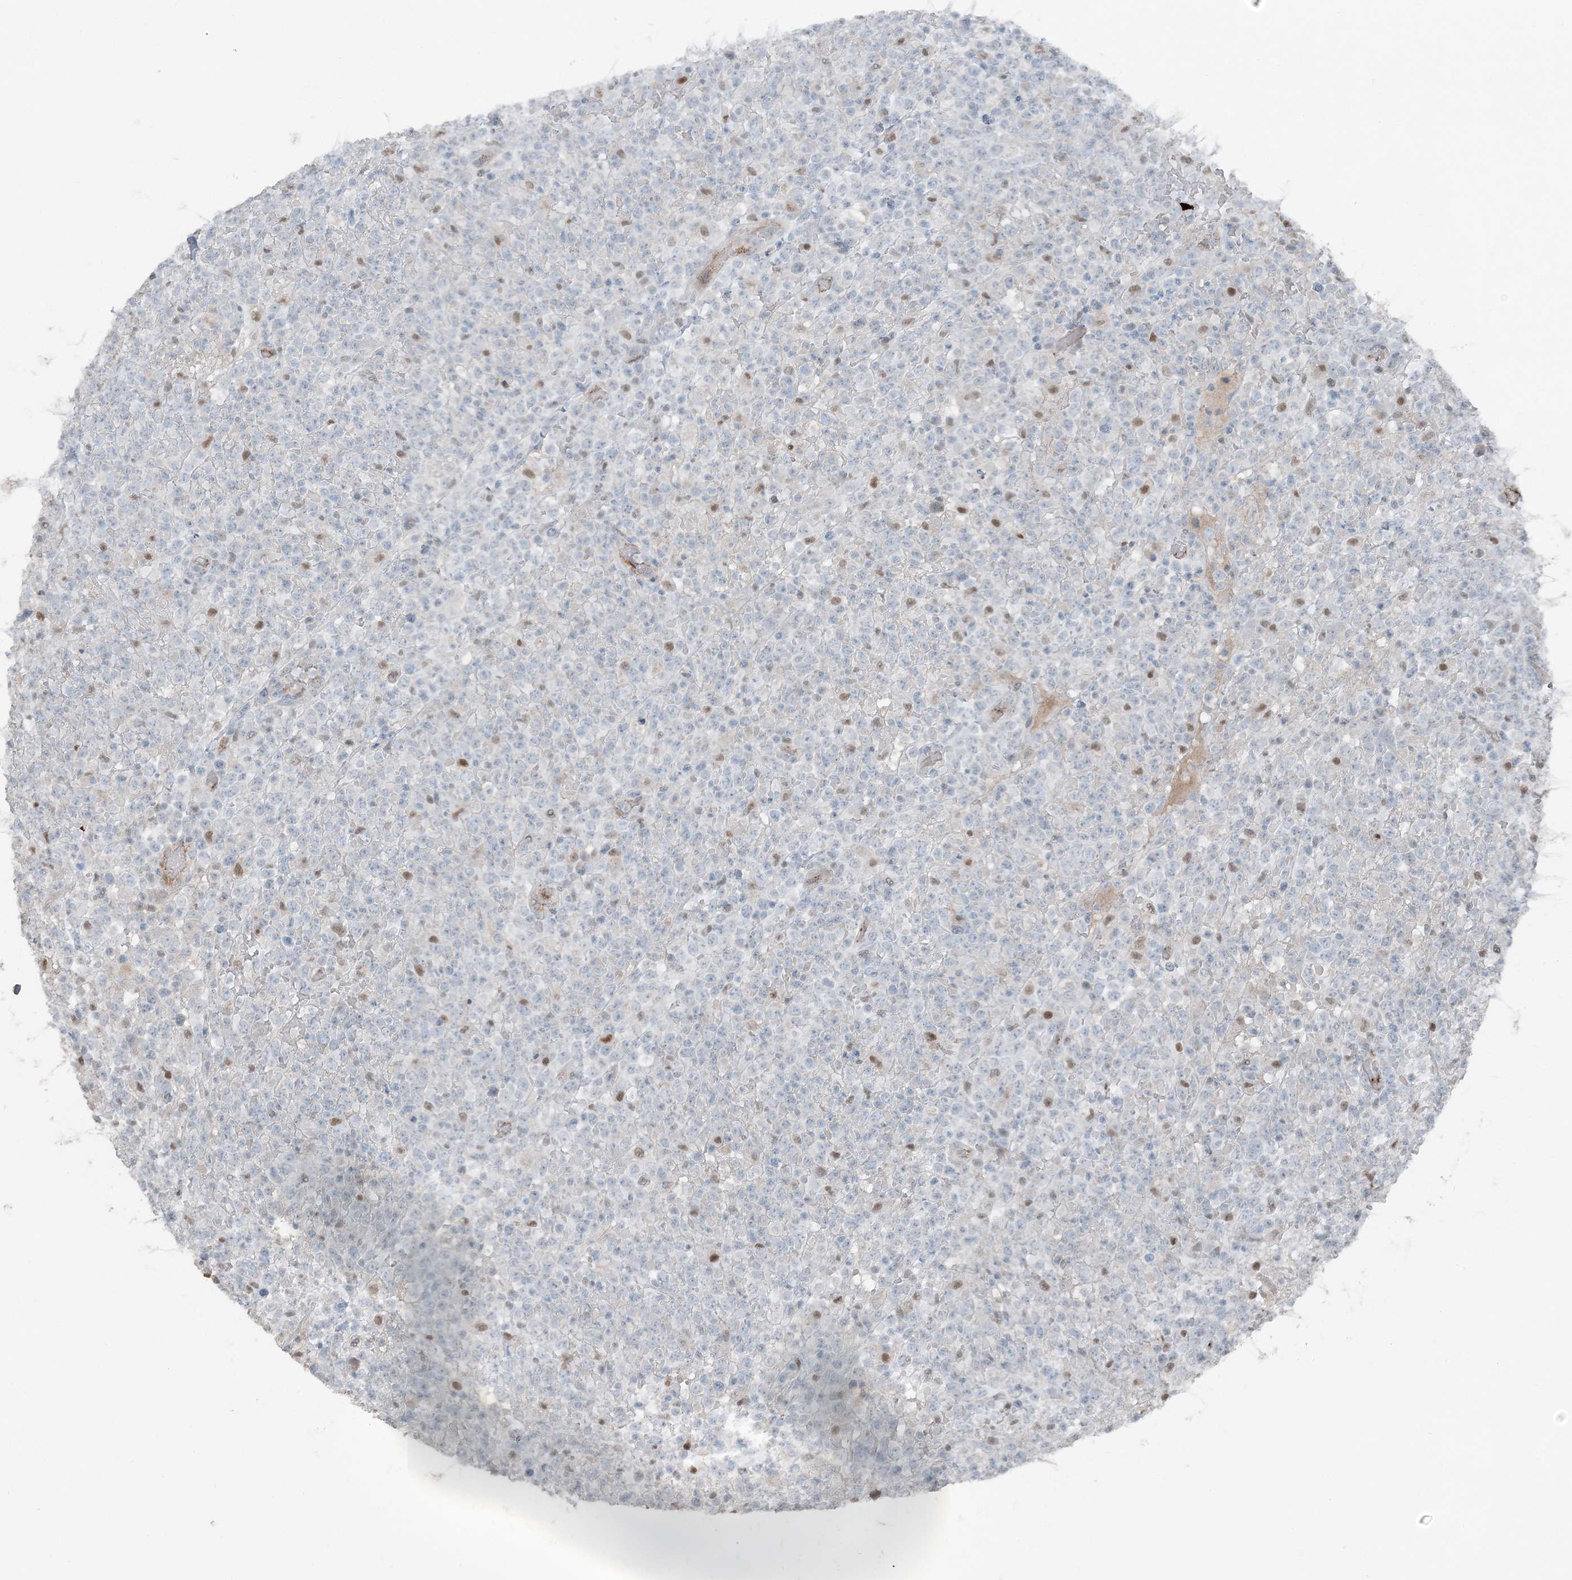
{"staining": {"intensity": "negative", "quantity": "none", "location": "none"}, "tissue": "lymphoma", "cell_type": "Tumor cells", "image_type": "cancer", "snomed": [{"axis": "morphology", "description": "Malignant lymphoma, non-Hodgkin's type, High grade"}, {"axis": "topography", "description": "Colon"}], "caption": "Lymphoma was stained to show a protein in brown. There is no significant expression in tumor cells.", "gene": "ELOVL7", "patient": {"sex": "female", "age": 53}}